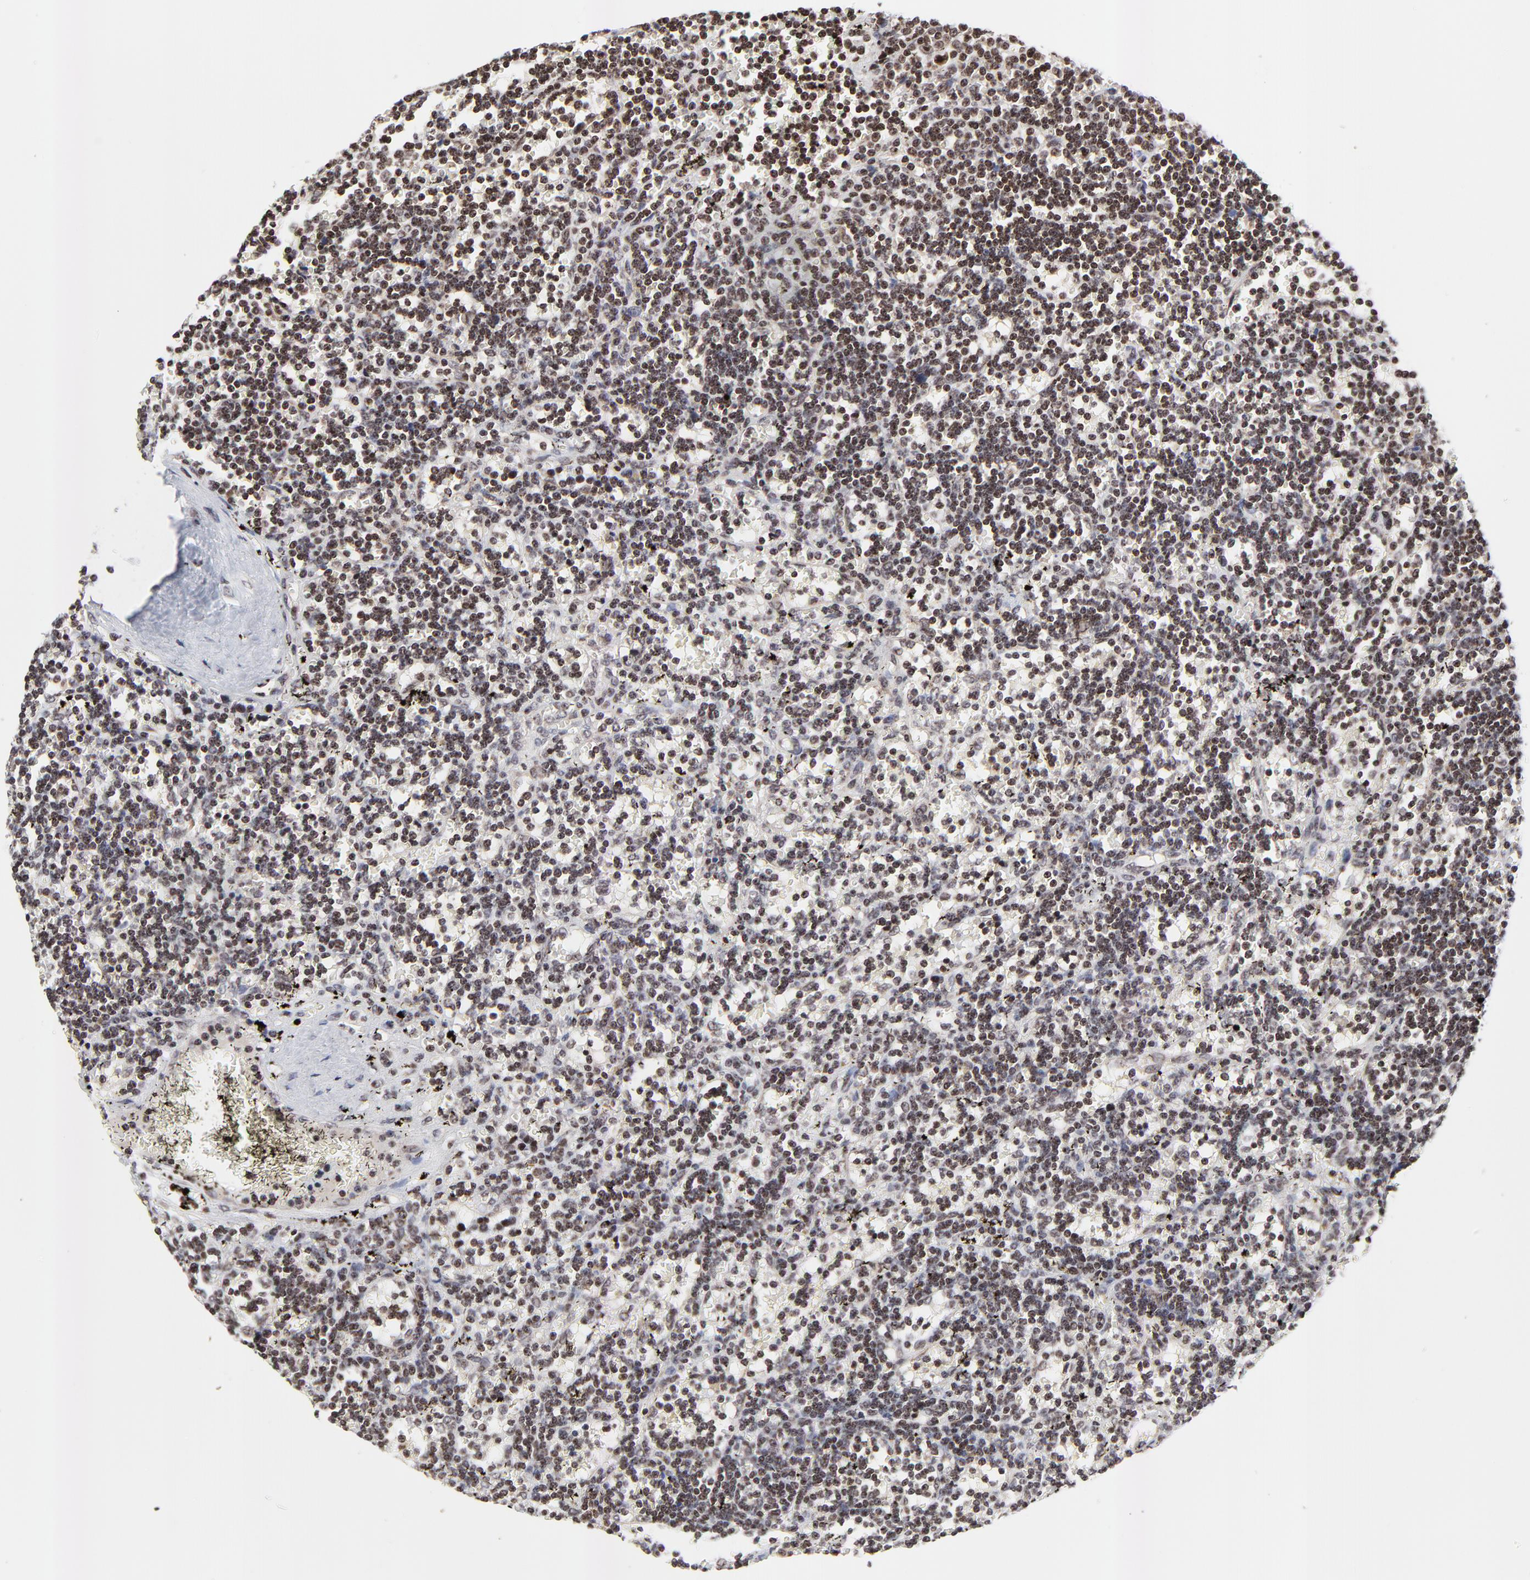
{"staining": {"intensity": "negative", "quantity": "none", "location": "none"}, "tissue": "lymphoma", "cell_type": "Tumor cells", "image_type": "cancer", "snomed": [{"axis": "morphology", "description": "Malignant lymphoma, non-Hodgkin's type, Low grade"}, {"axis": "topography", "description": "Spleen"}], "caption": "Tumor cells show no significant positivity in lymphoma. The staining is performed using DAB brown chromogen with nuclei counter-stained in using hematoxylin.", "gene": "ZNF777", "patient": {"sex": "male", "age": 60}}